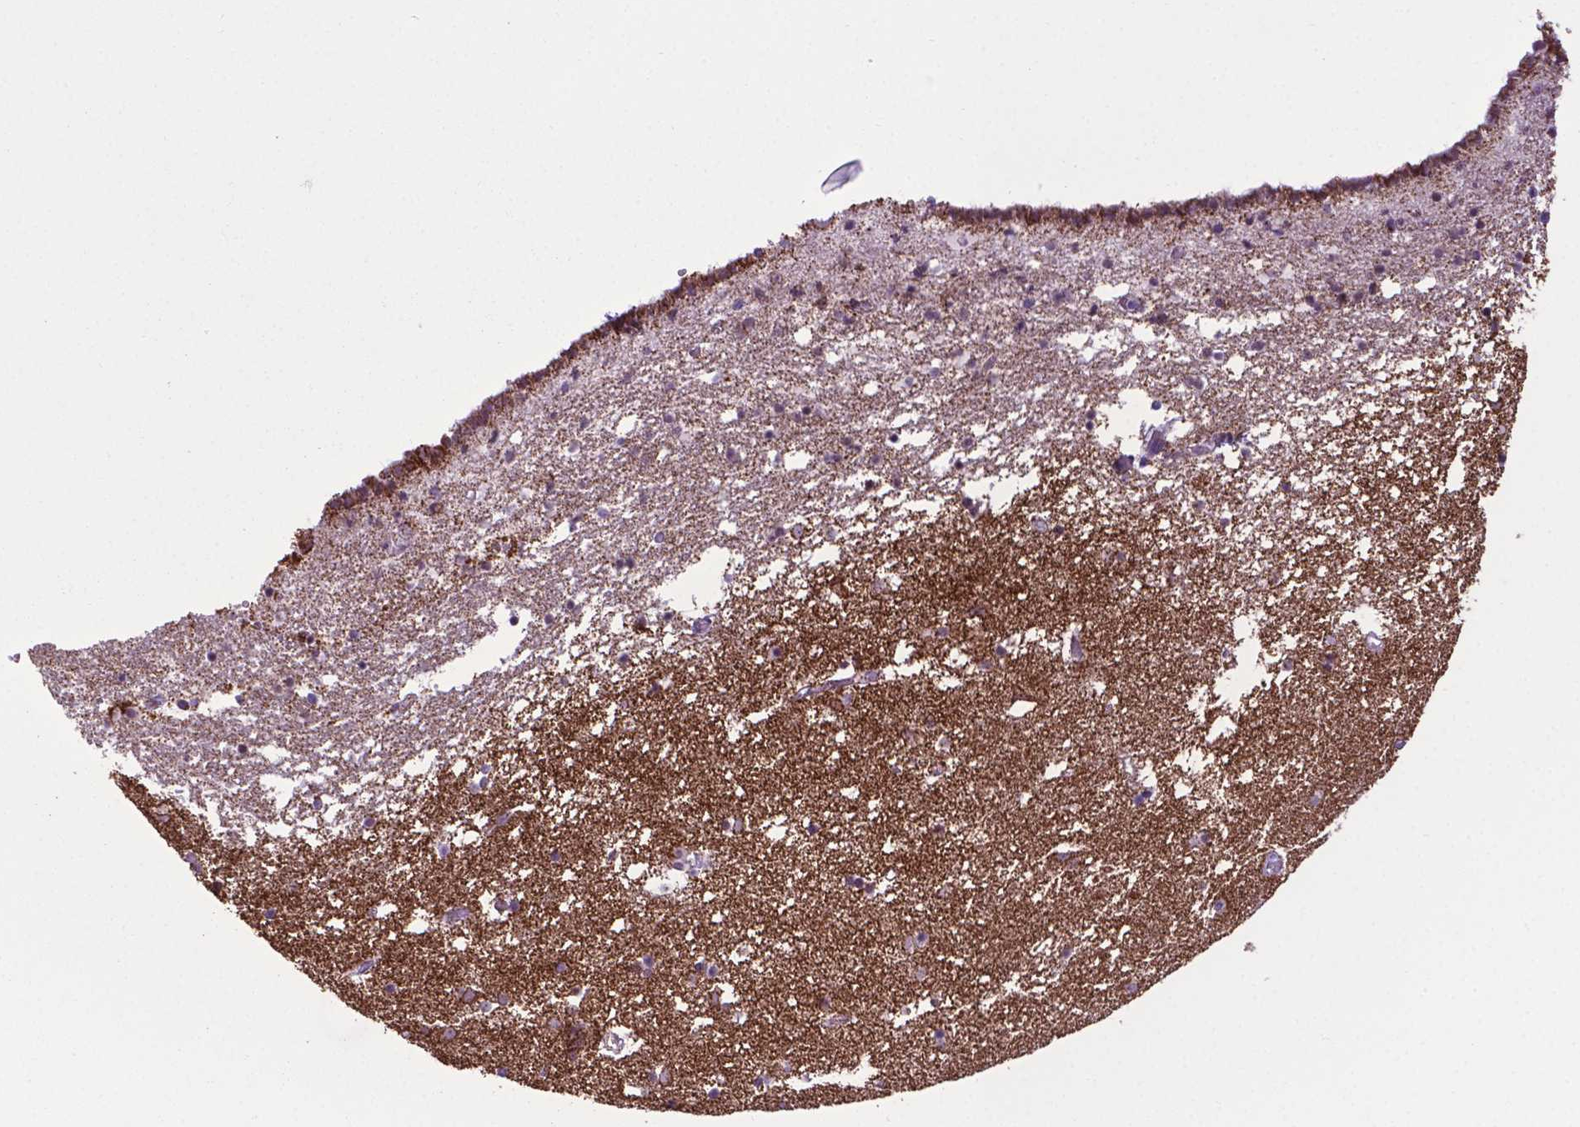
{"staining": {"intensity": "moderate", "quantity": ">75%", "location": "cytoplasmic/membranous"}, "tissue": "caudate", "cell_type": "Glial cells", "image_type": "normal", "snomed": [{"axis": "morphology", "description": "Normal tissue, NOS"}, {"axis": "topography", "description": "Lateral ventricle wall"}], "caption": "Immunohistochemistry (IHC) of normal caudate exhibits medium levels of moderate cytoplasmic/membranous expression in about >75% of glial cells.", "gene": "POU3F3", "patient": {"sex": "female", "age": 42}}